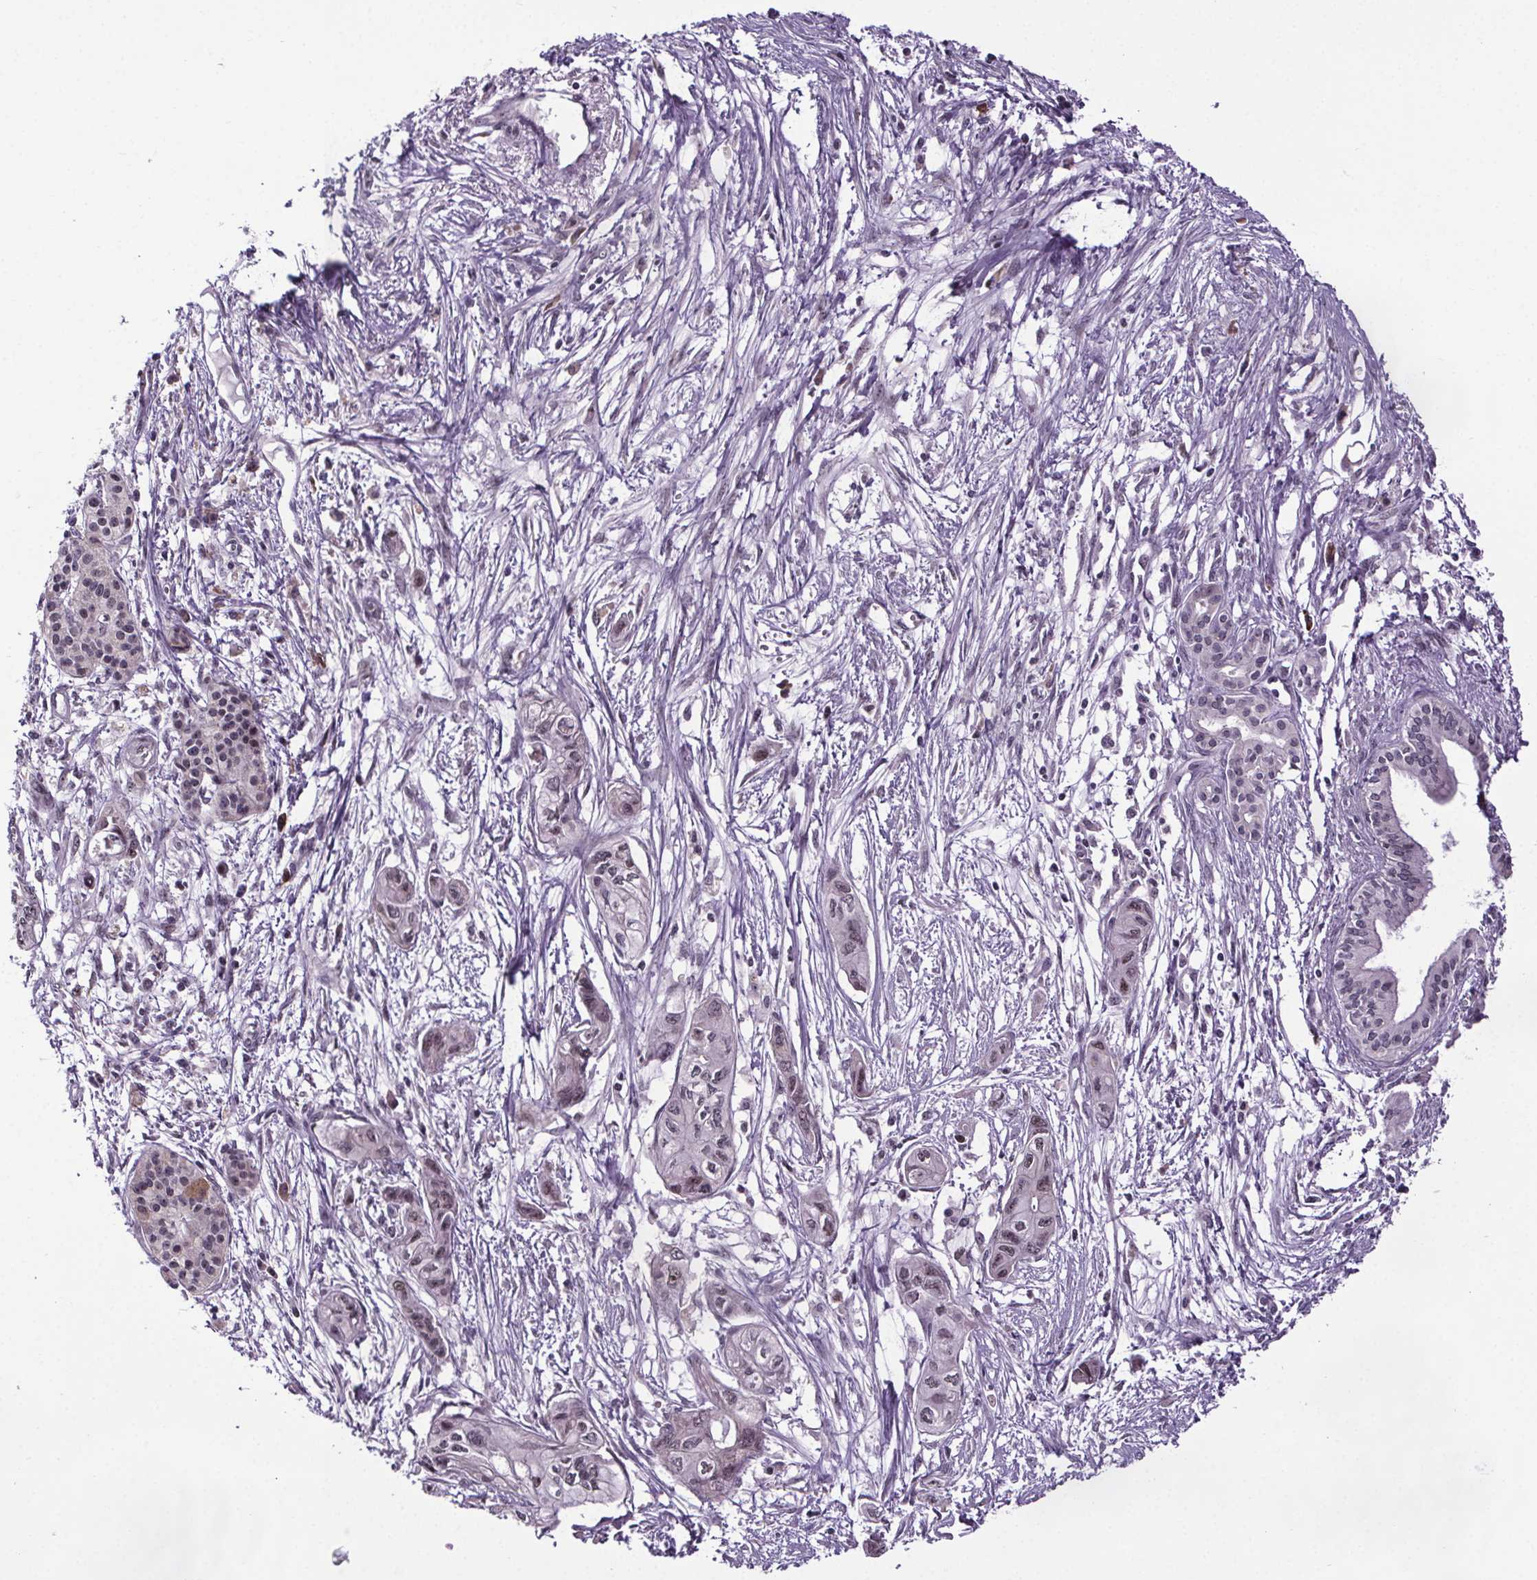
{"staining": {"intensity": "weak", "quantity": "25%-75%", "location": "nuclear"}, "tissue": "pancreatic cancer", "cell_type": "Tumor cells", "image_type": "cancer", "snomed": [{"axis": "morphology", "description": "Adenocarcinoma, NOS"}, {"axis": "topography", "description": "Pancreas"}], "caption": "A photomicrograph of adenocarcinoma (pancreatic) stained for a protein reveals weak nuclear brown staining in tumor cells. The staining is performed using DAB brown chromogen to label protein expression. The nuclei are counter-stained blue using hematoxylin.", "gene": "ATMIN", "patient": {"sex": "female", "age": 76}}